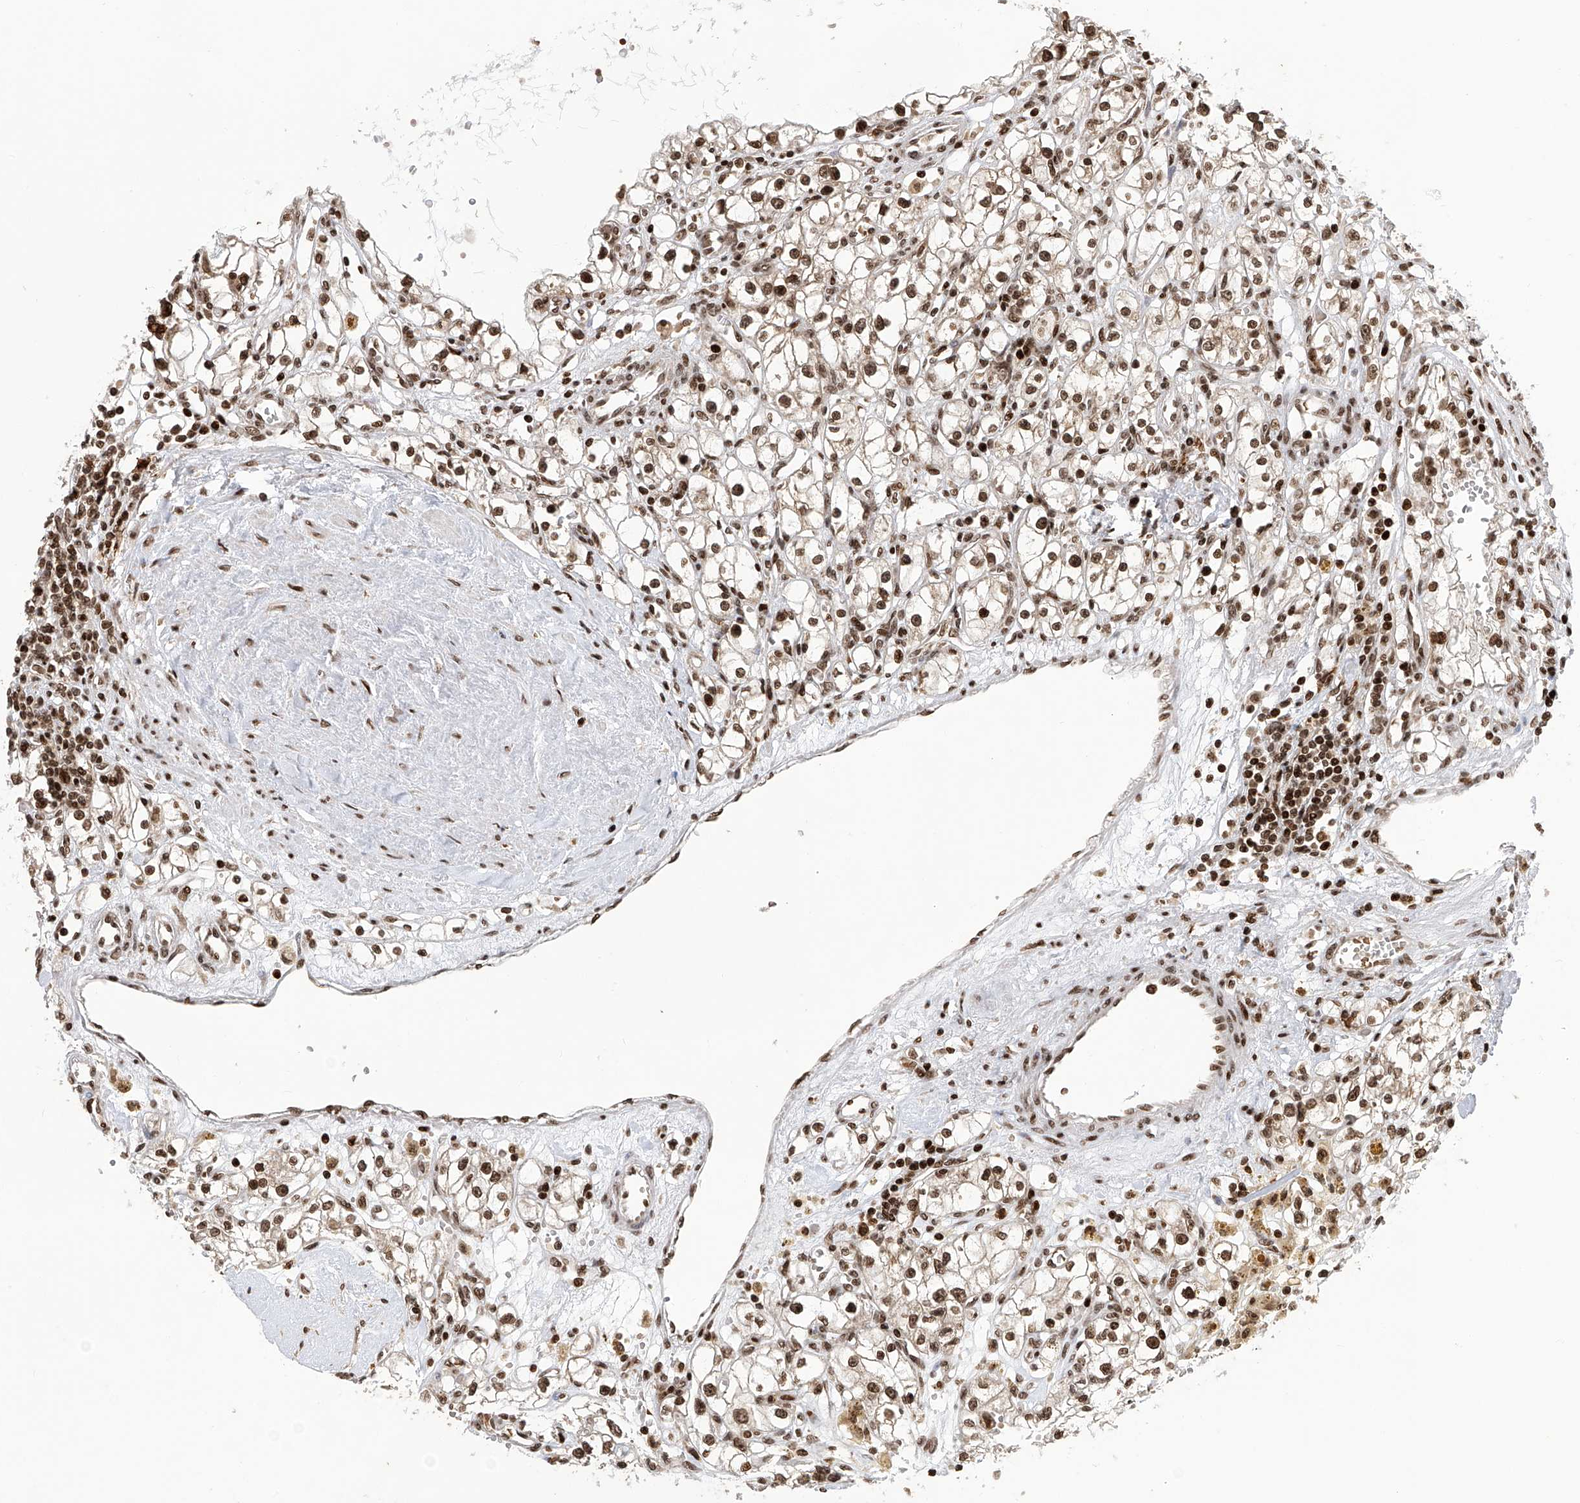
{"staining": {"intensity": "moderate", "quantity": ">75%", "location": "nuclear"}, "tissue": "renal cancer", "cell_type": "Tumor cells", "image_type": "cancer", "snomed": [{"axis": "morphology", "description": "Adenocarcinoma, NOS"}, {"axis": "topography", "description": "Kidney"}], "caption": "Protein staining shows moderate nuclear staining in about >75% of tumor cells in adenocarcinoma (renal). The staining is performed using DAB brown chromogen to label protein expression. The nuclei are counter-stained blue using hematoxylin.", "gene": "PAK1IP1", "patient": {"sex": "male", "age": 56}}